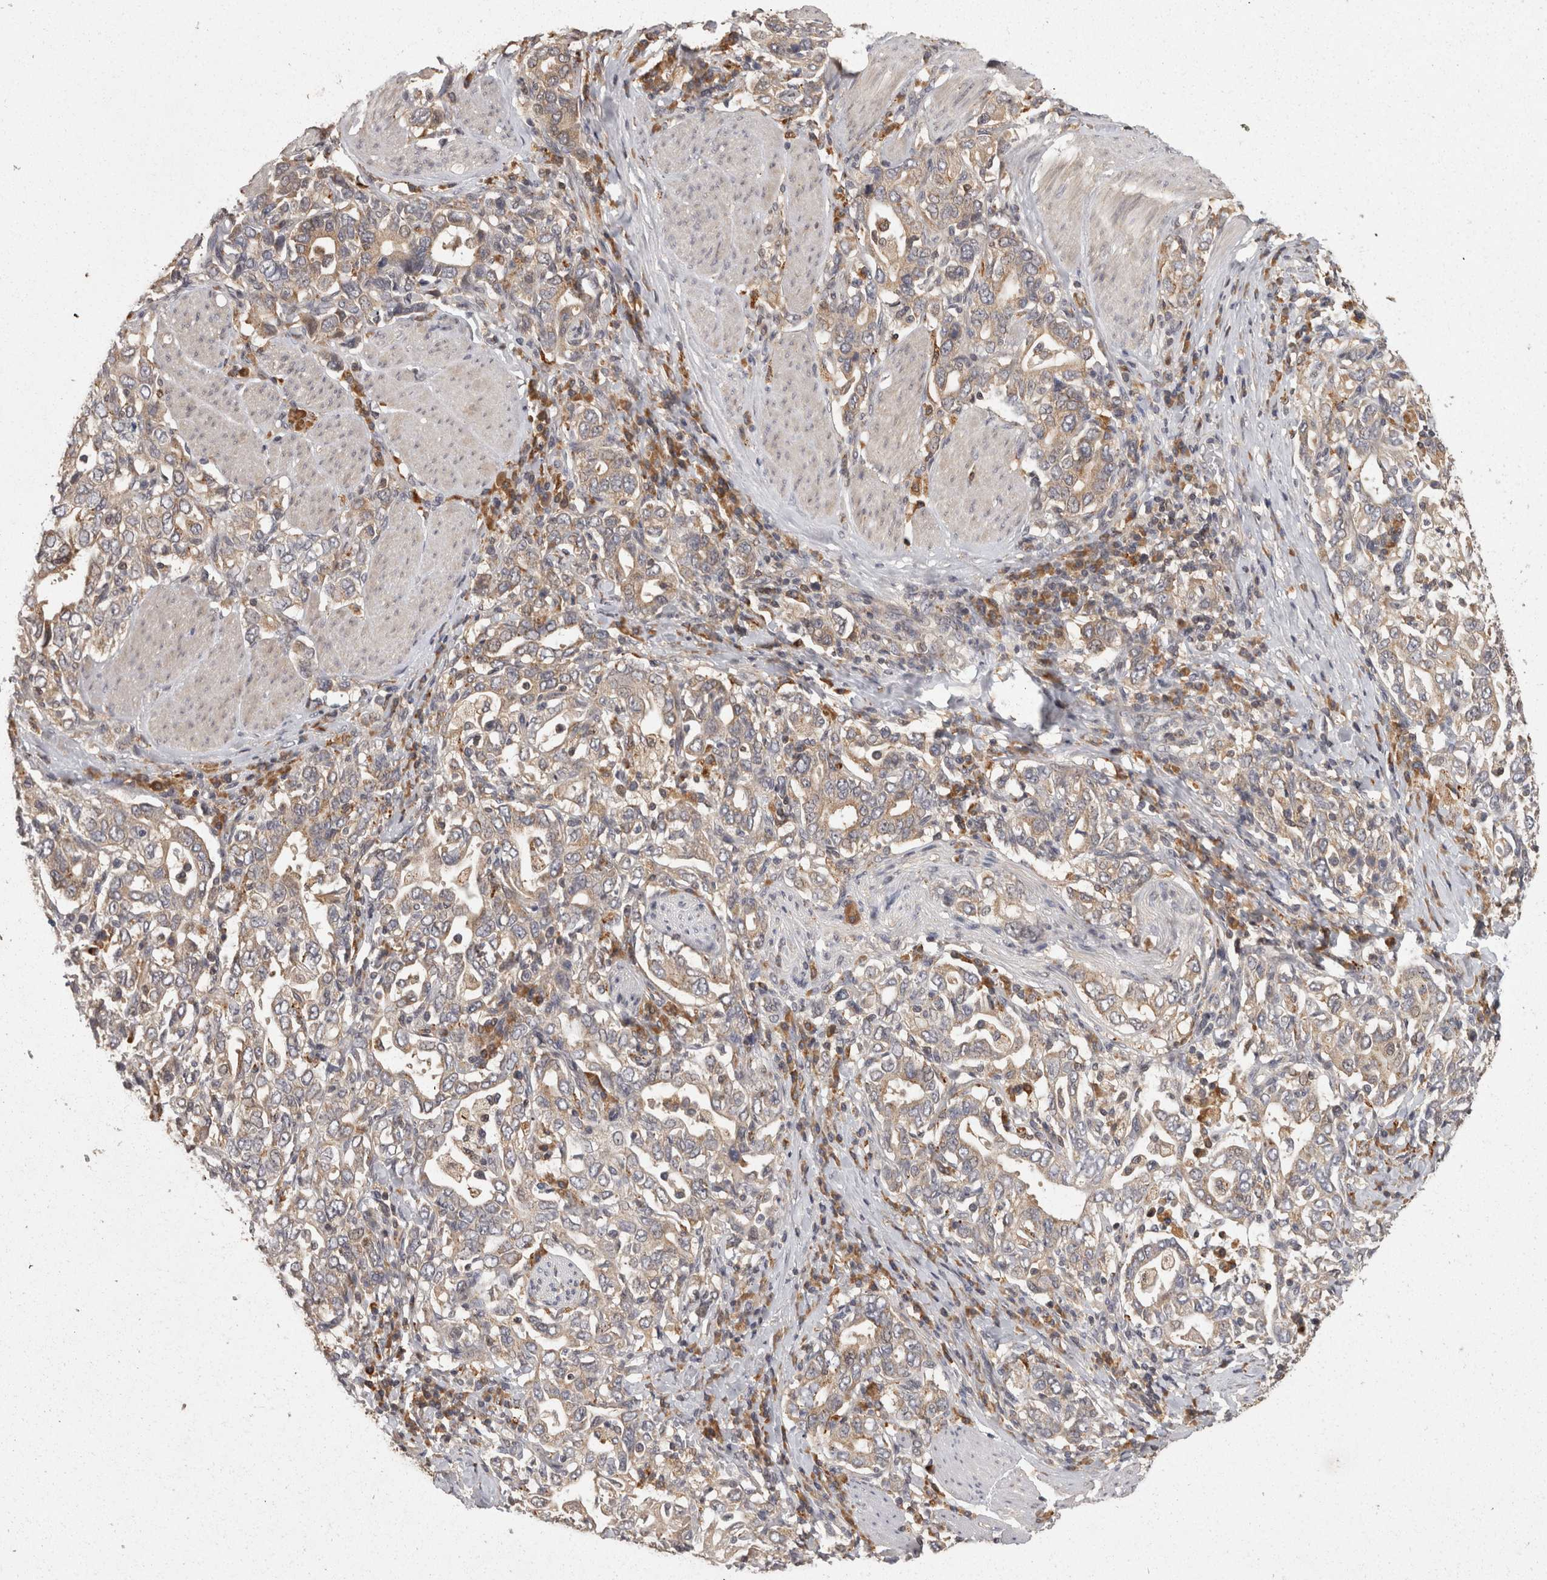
{"staining": {"intensity": "weak", "quantity": "25%-75%", "location": "cytoplasmic/membranous"}, "tissue": "stomach cancer", "cell_type": "Tumor cells", "image_type": "cancer", "snomed": [{"axis": "morphology", "description": "Adenocarcinoma, NOS"}, {"axis": "topography", "description": "Stomach, upper"}], "caption": "Stomach adenocarcinoma tissue exhibits weak cytoplasmic/membranous staining in approximately 25%-75% of tumor cells (Brightfield microscopy of DAB IHC at high magnification).", "gene": "ACAT2", "patient": {"sex": "male", "age": 62}}